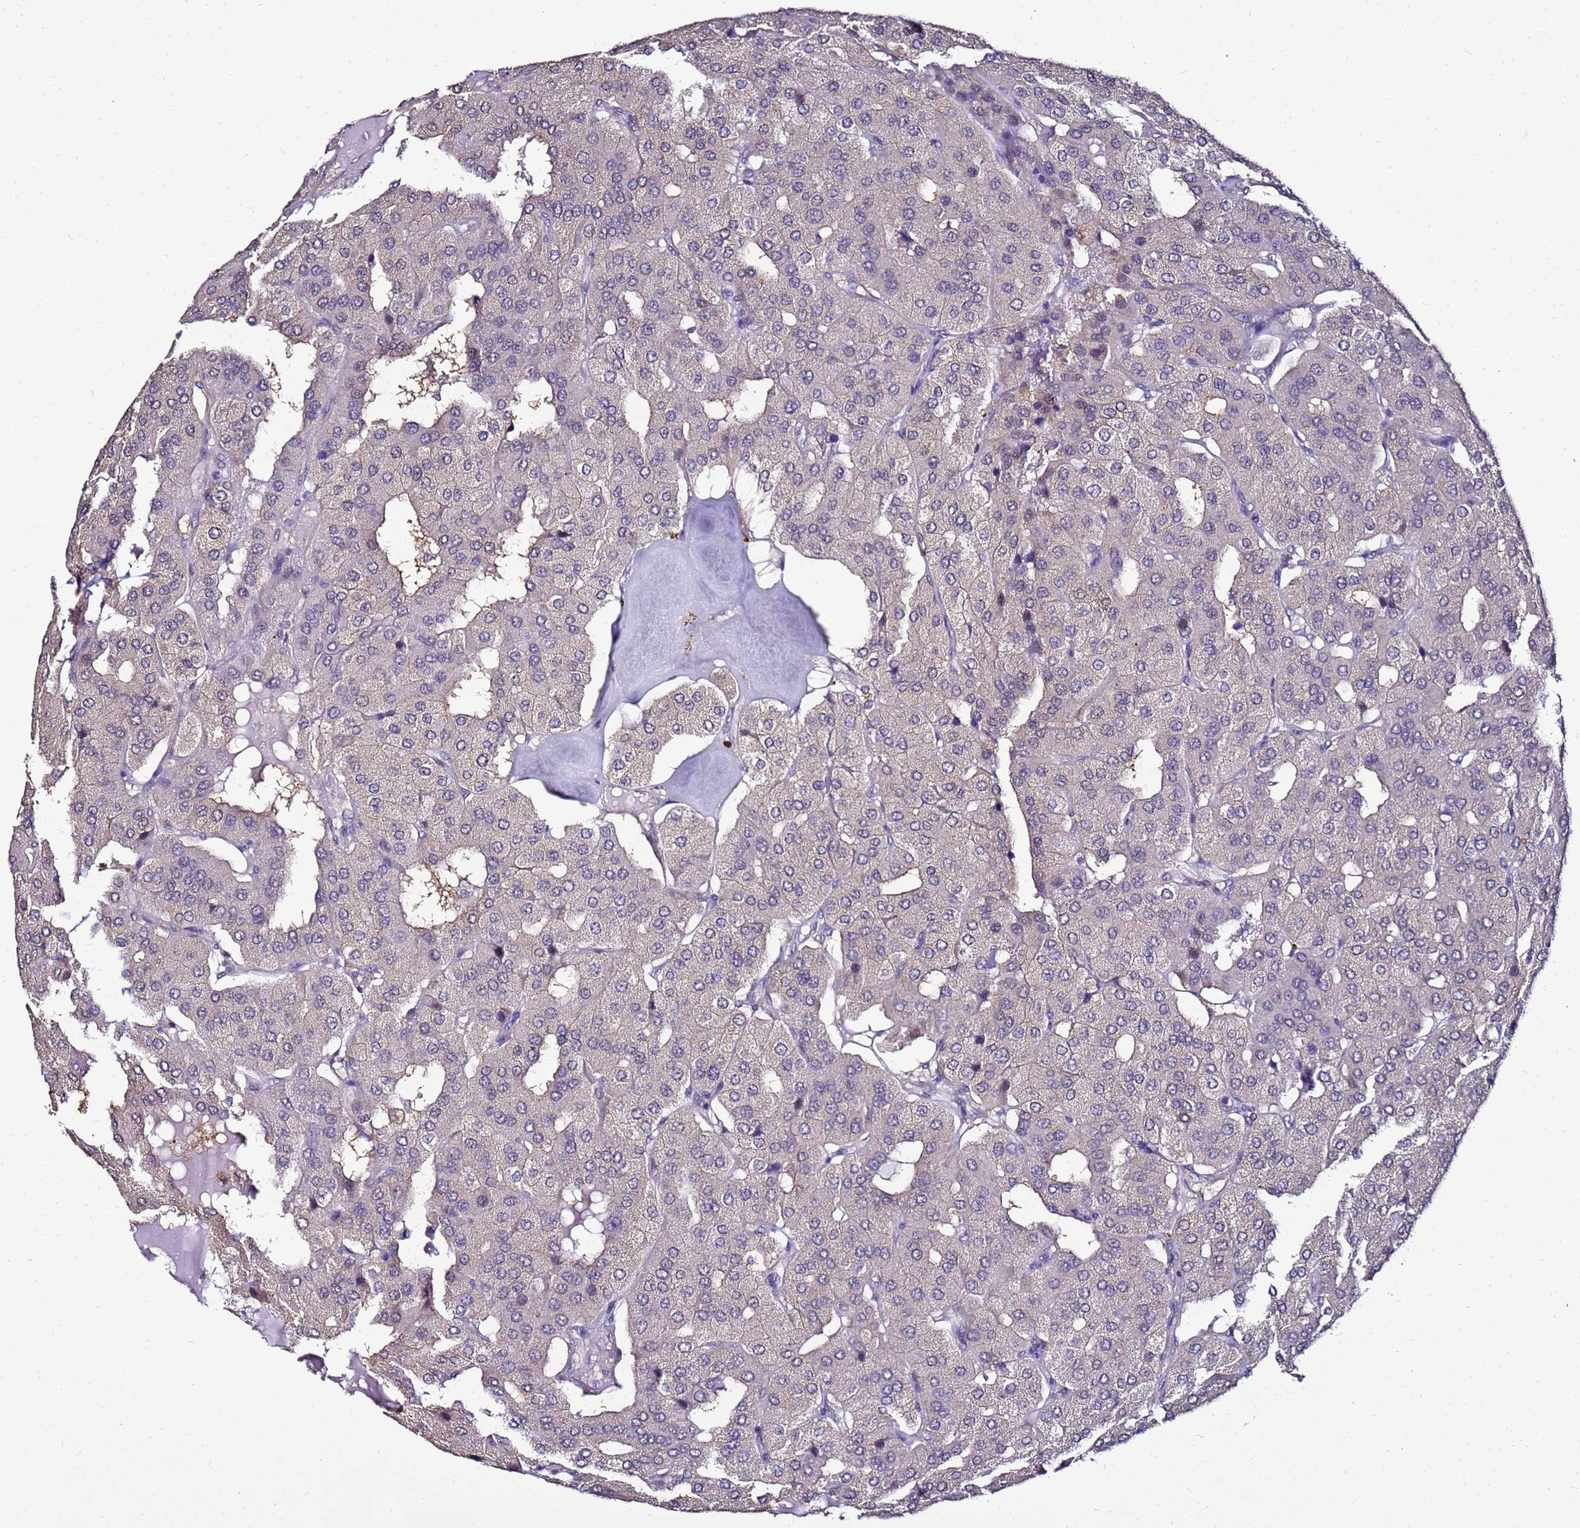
{"staining": {"intensity": "negative", "quantity": "none", "location": "none"}, "tissue": "parathyroid gland", "cell_type": "Glandular cells", "image_type": "normal", "snomed": [{"axis": "morphology", "description": "Normal tissue, NOS"}, {"axis": "morphology", "description": "Adenoma, NOS"}, {"axis": "topography", "description": "Parathyroid gland"}], "caption": "IHC micrograph of normal parathyroid gland: human parathyroid gland stained with DAB demonstrates no significant protein positivity in glandular cells.", "gene": "ENOPH1", "patient": {"sex": "female", "age": 86}}